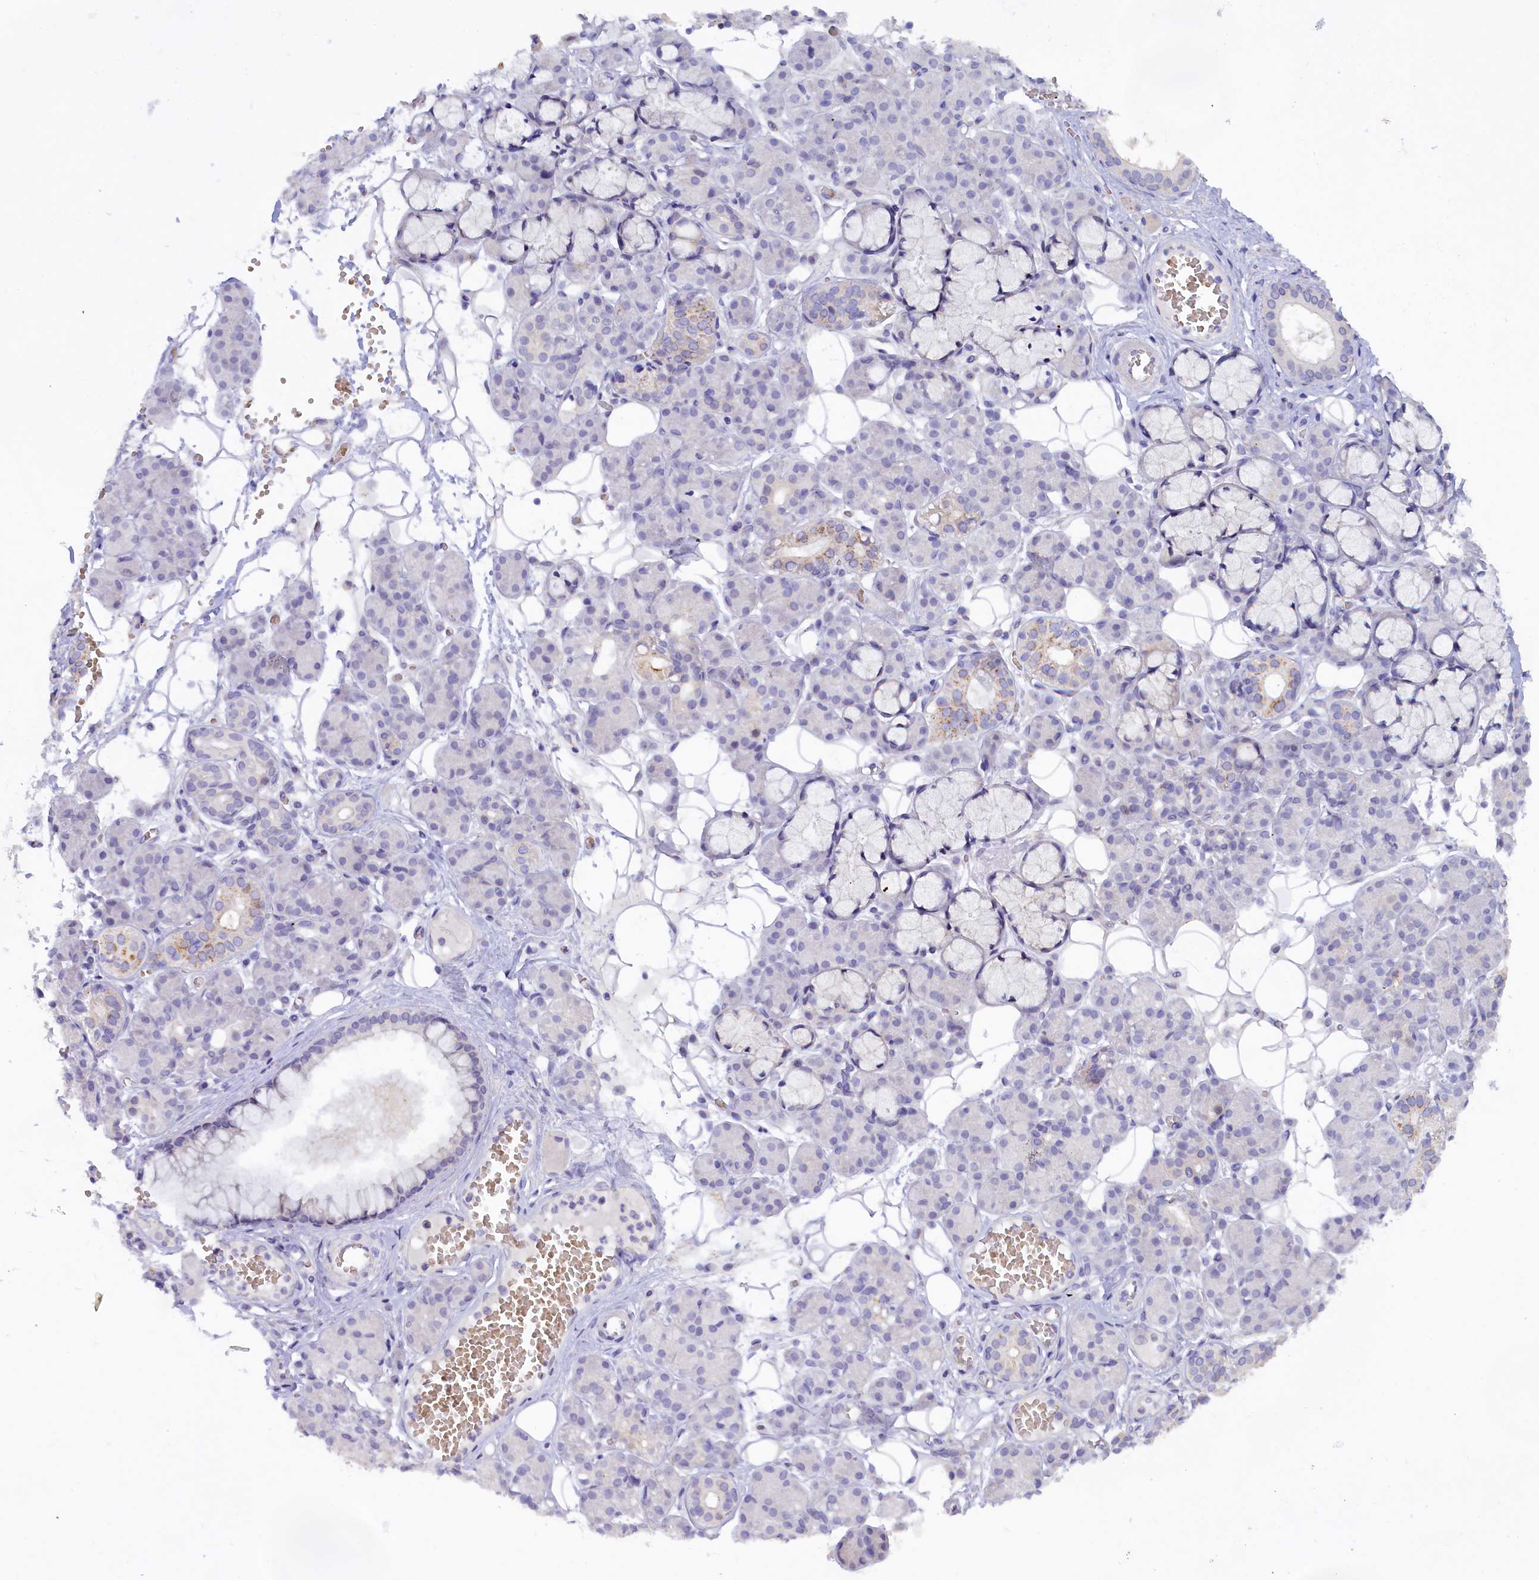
{"staining": {"intensity": "negative", "quantity": "none", "location": "none"}, "tissue": "salivary gland", "cell_type": "Glandular cells", "image_type": "normal", "snomed": [{"axis": "morphology", "description": "Normal tissue, NOS"}, {"axis": "topography", "description": "Salivary gland"}], "caption": "High magnification brightfield microscopy of normal salivary gland stained with DAB (3,3'-diaminobenzidine) (brown) and counterstained with hematoxylin (blue): glandular cells show no significant positivity.", "gene": "HYKK", "patient": {"sex": "male", "age": 63}}